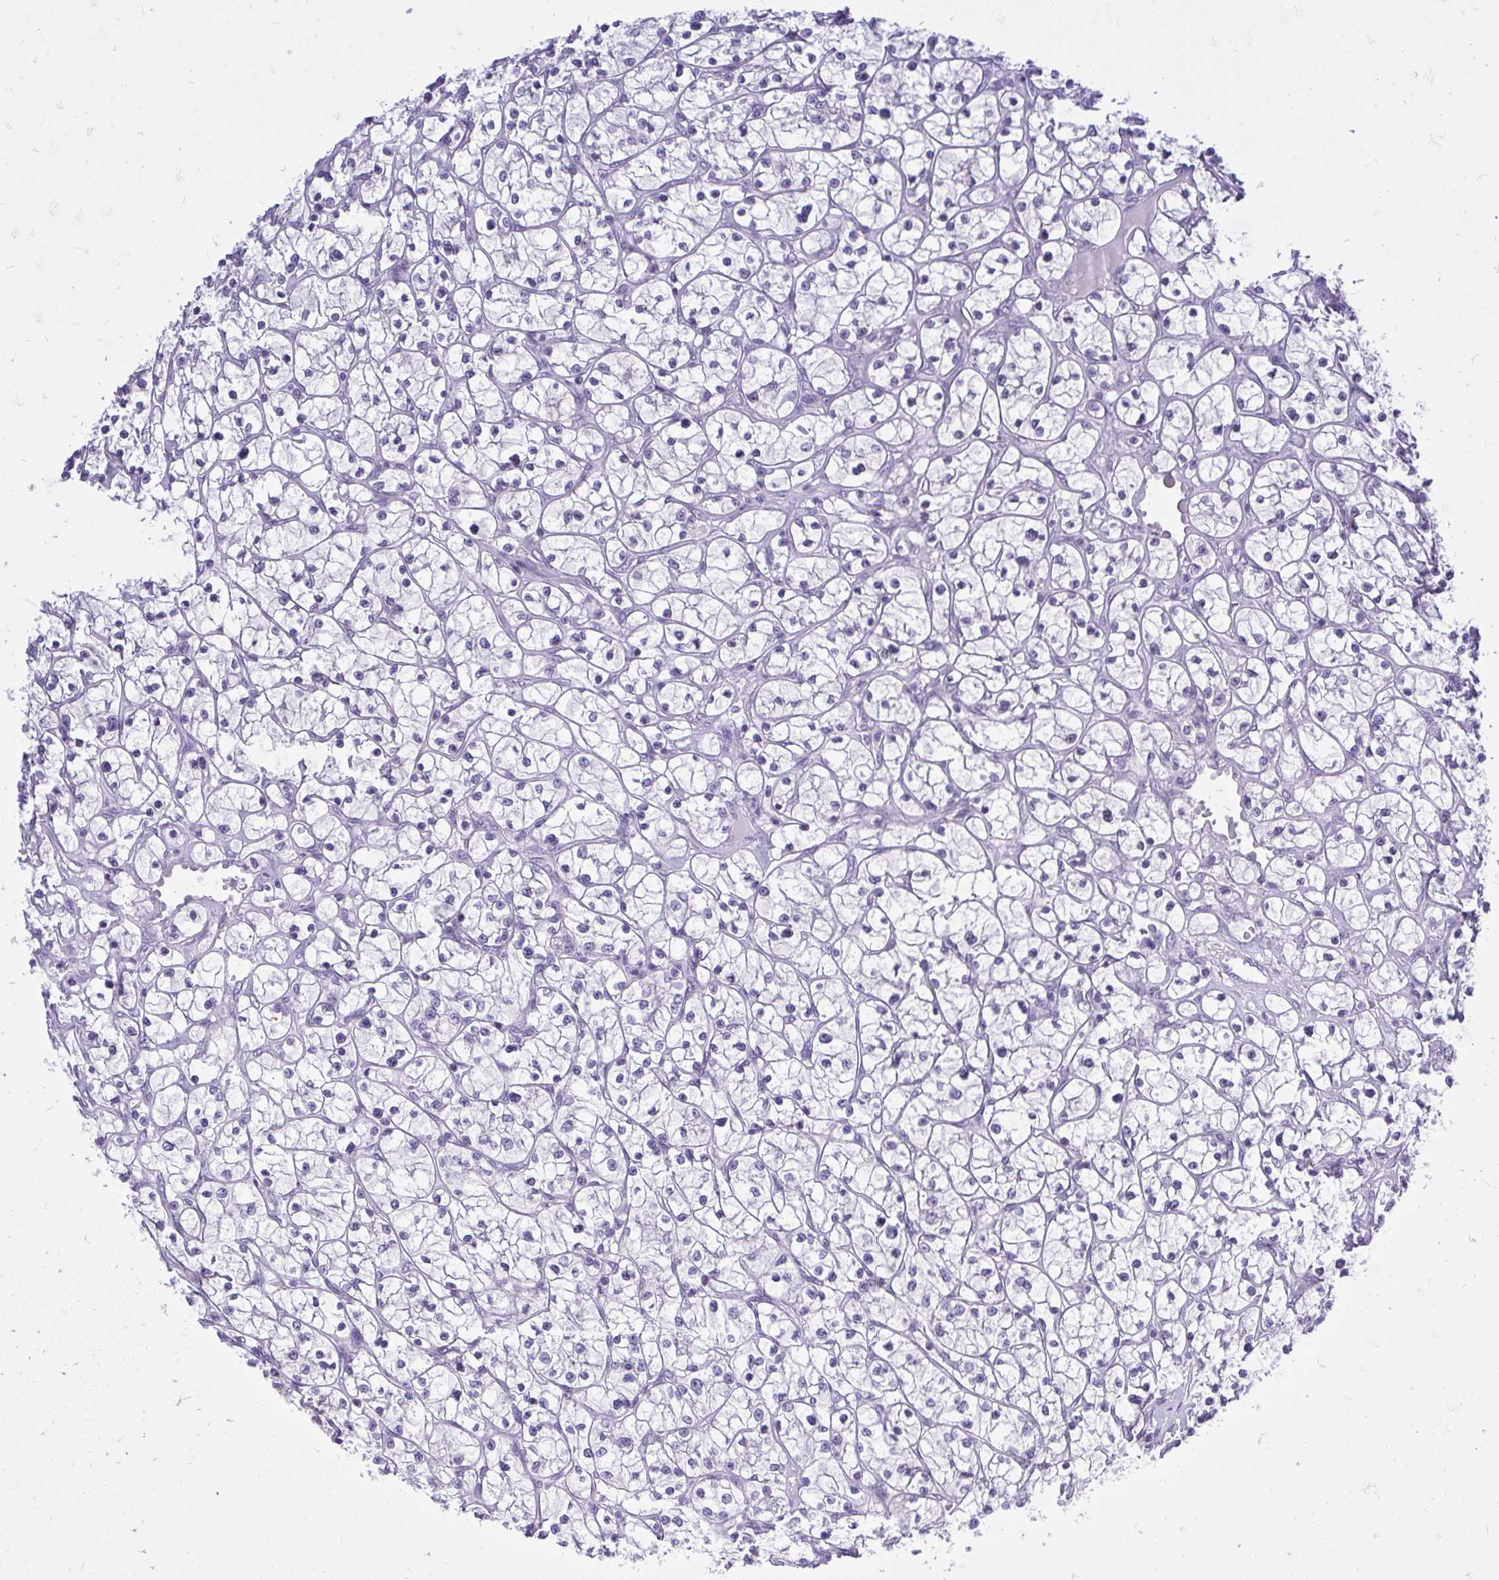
{"staining": {"intensity": "negative", "quantity": "none", "location": "none"}, "tissue": "renal cancer", "cell_type": "Tumor cells", "image_type": "cancer", "snomed": [{"axis": "morphology", "description": "Adenocarcinoma, NOS"}, {"axis": "topography", "description": "Kidney"}], "caption": "An image of human renal adenocarcinoma is negative for staining in tumor cells. (DAB (3,3'-diaminobenzidine) immunohistochemistry (IHC) visualized using brightfield microscopy, high magnification).", "gene": "GABRA1", "patient": {"sex": "female", "age": 64}}